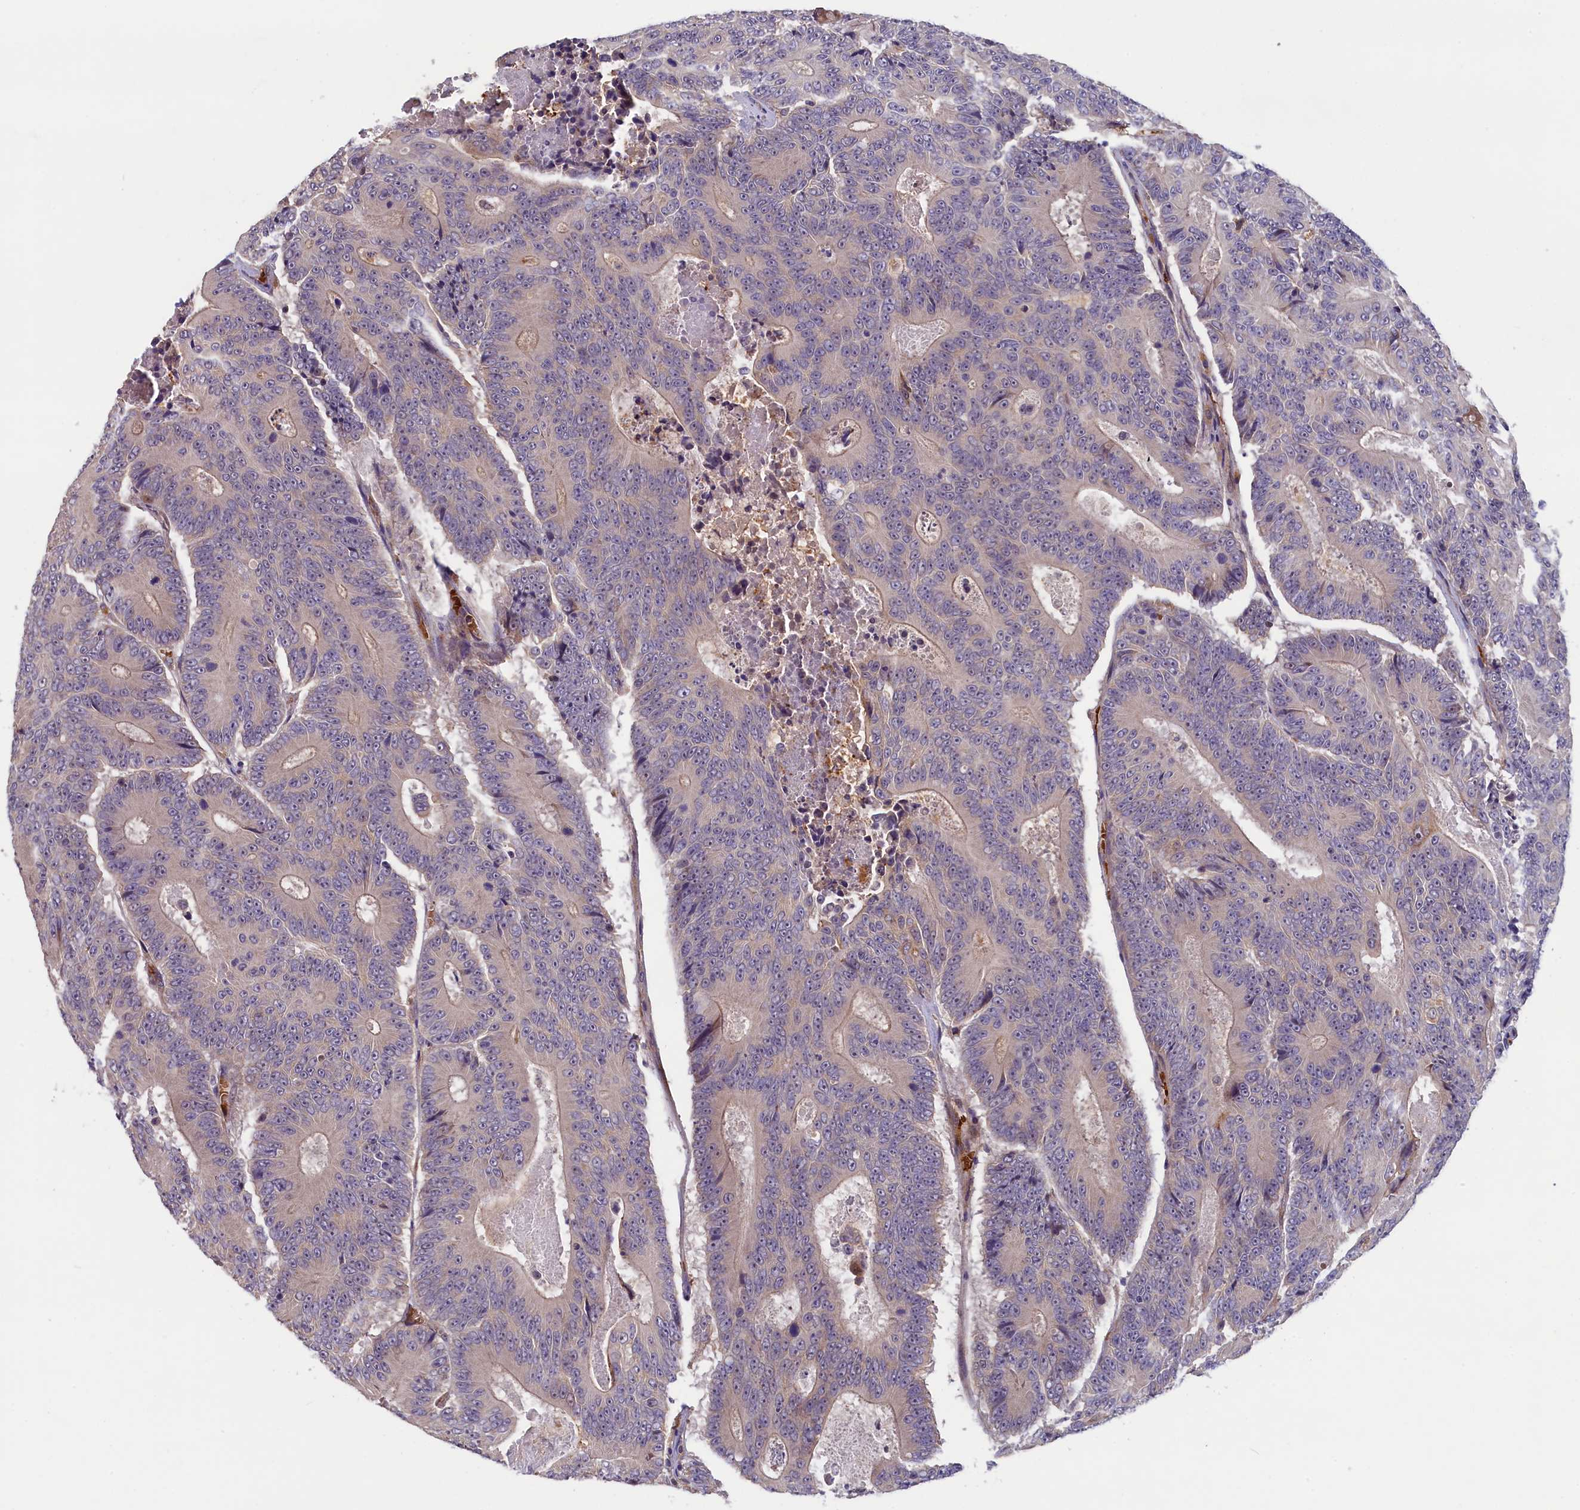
{"staining": {"intensity": "negative", "quantity": "none", "location": "none"}, "tissue": "colorectal cancer", "cell_type": "Tumor cells", "image_type": "cancer", "snomed": [{"axis": "morphology", "description": "Adenocarcinoma, NOS"}, {"axis": "topography", "description": "Colon"}], "caption": "A high-resolution histopathology image shows IHC staining of colorectal cancer, which displays no significant staining in tumor cells. Nuclei are stained in blue.", "gene": "CCDC9B", "patient": {"sex": "male", "age": 83}}